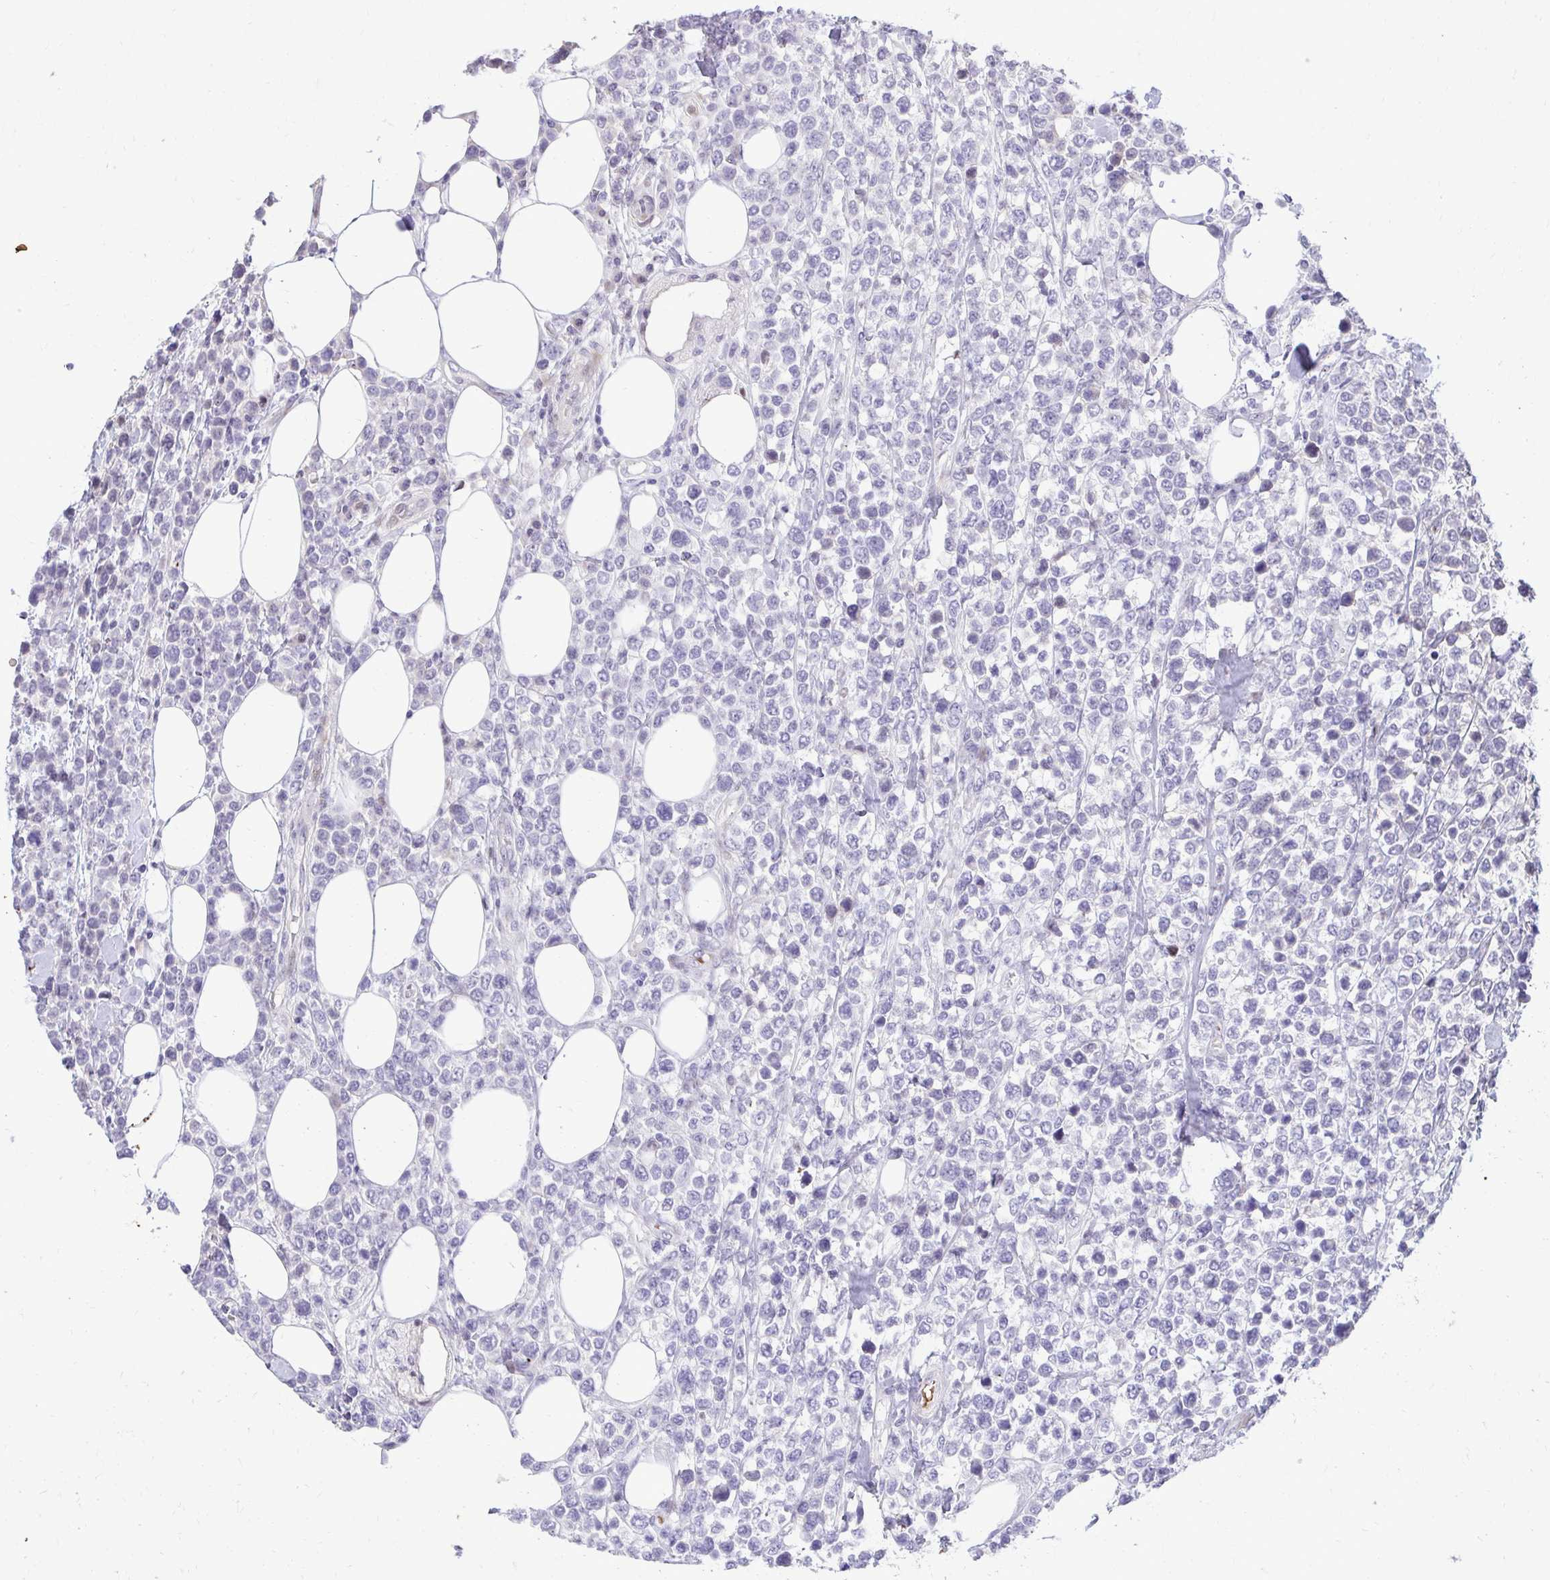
{"staining": {"intensity": "negative", "quantity": "none", "location": "none"}, "tissue": "lymphoma", "cell_type": "Tumor cells", "image_type": "cancer", "snomed": [{"axis": "morphology", "description": "Malignant lymphoma, non-Hodgkin's type, High grade"}, {"axis": "topography", "description": "Soft tissue"}], "caption": "High magnification brightfield microscopy of high-grade malignant lymphoma, non-Hodgkin's type stained with DAB (3,3'-diaminobenzidine) (brown) and counterstained with hematoxylin (blue): tumor cells show no significant staining.", "gene": "DLX4", "patient": {"sex": "female", "age": 56}}